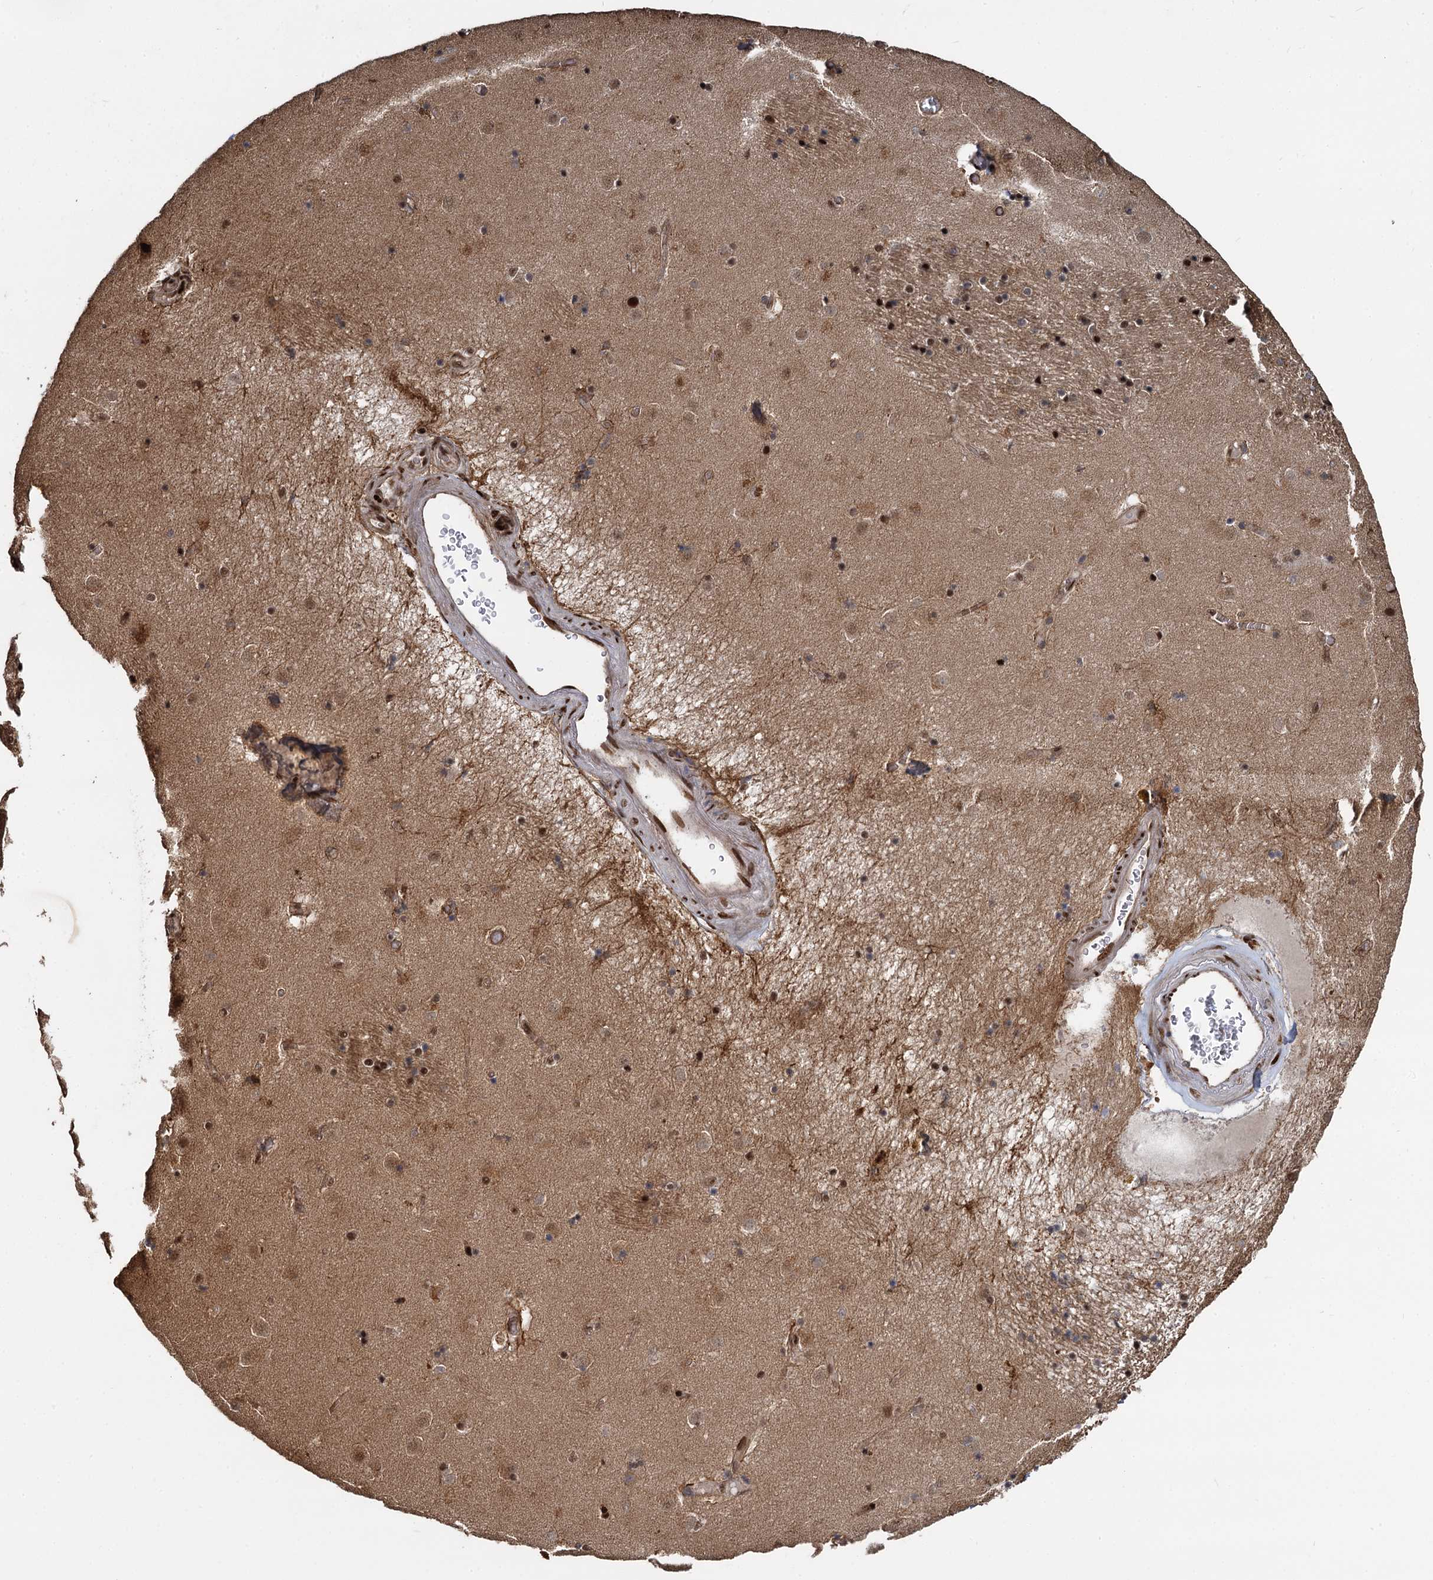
{"staining": {"intensity": "moderate", "quantity": "25%-75%", "location": "nuclear"}, "tissue": "caudate", "cell_type": "Glial cells", "image_type": "normal", "snomed": [{"axis": "morphology", "description": "Normal tissue, NOS"}, {"axis": "topography", "description": "Lateral ventricle wall"}], "caption": "Glial cells demonstrate medium levels of moderate nuclear expression in about 25%-75% of cells in benign human caudate.", "gene": "ANKRD49", "patient": {"sex": "male", "age": 70}}